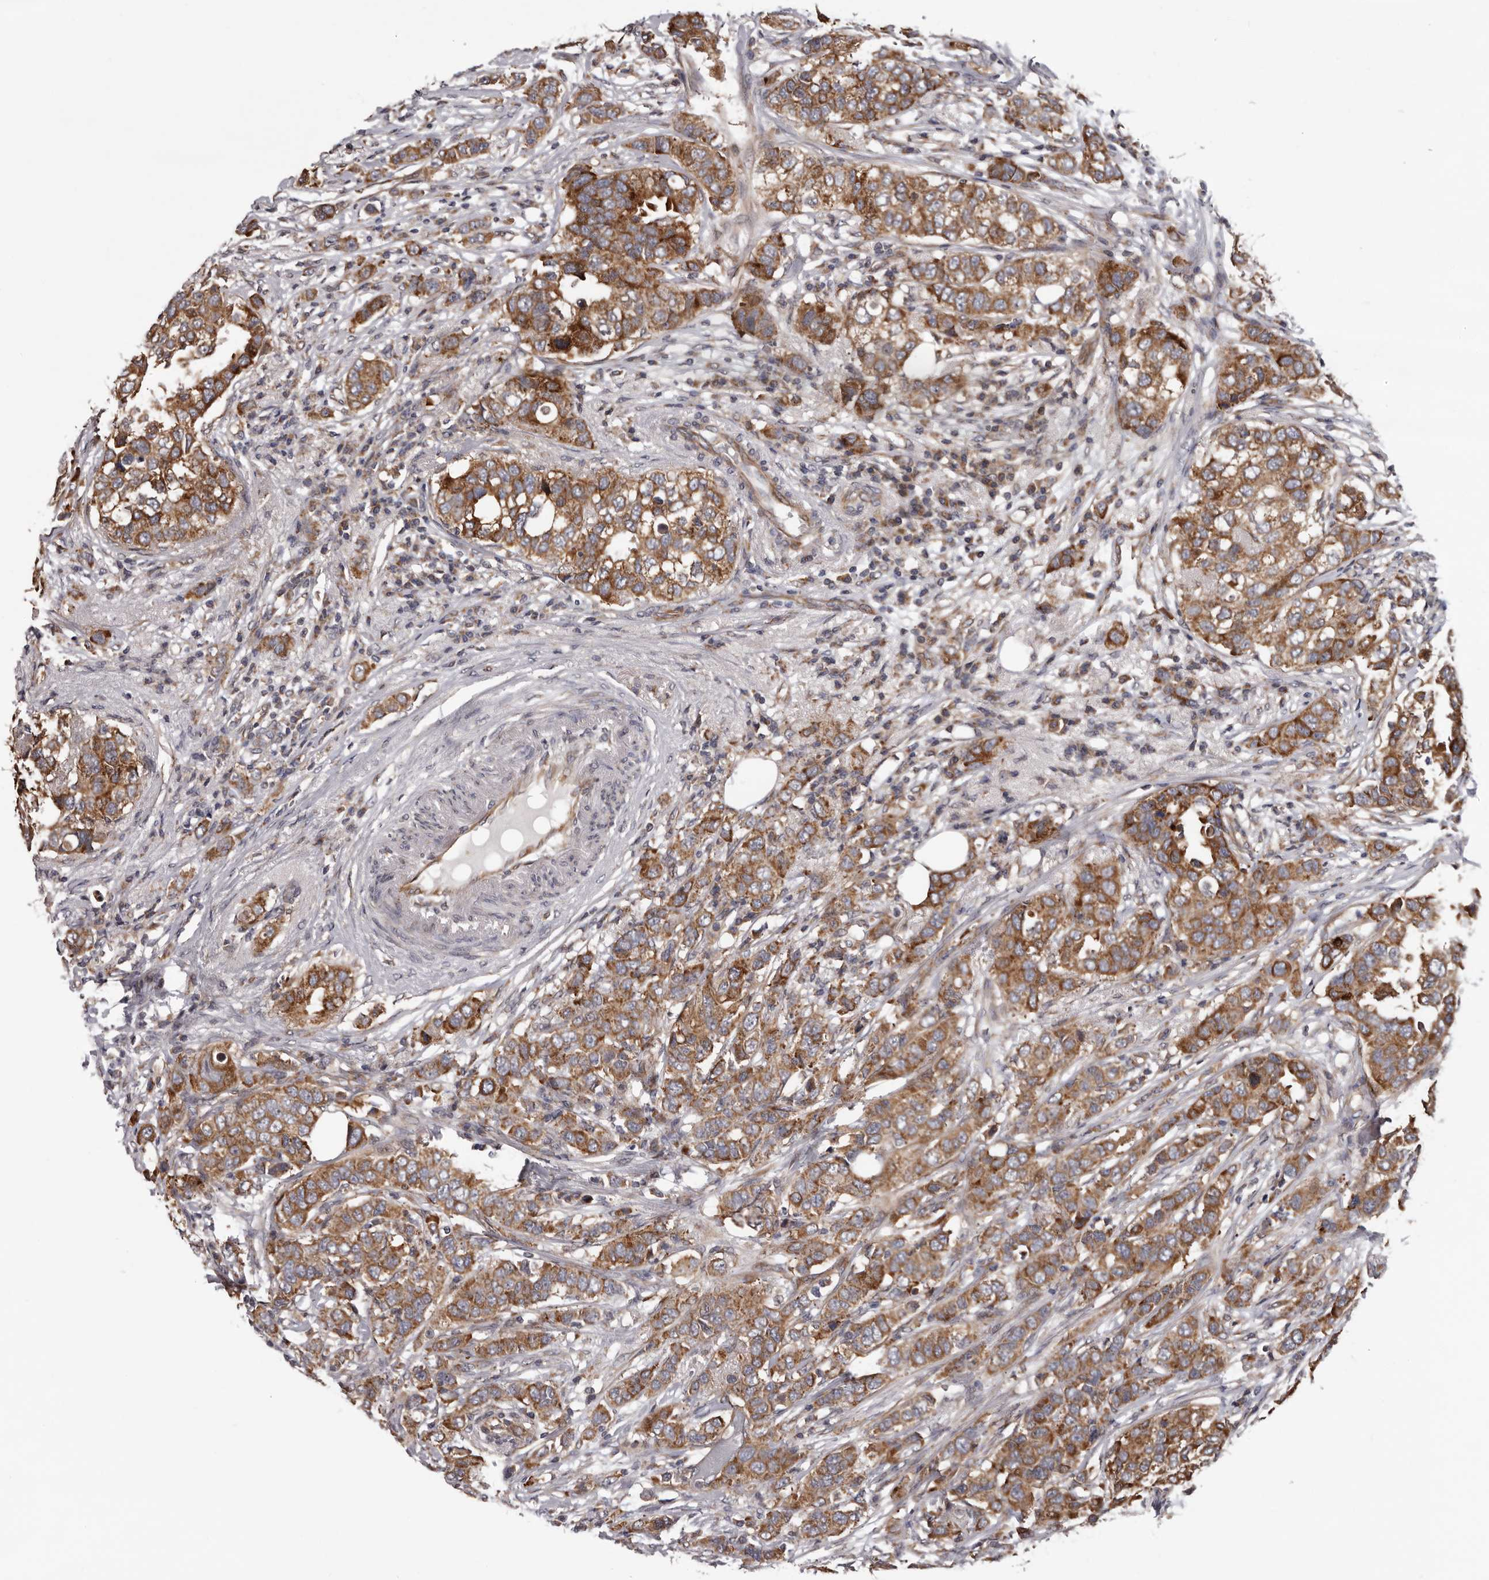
{"staining": {"intensity": "moderate", "quantity": ">75%", "location": "cytoplasmic/membranous"}, "tissue": "breast cancer", "cell_type": "Tumor cells", "image_type": "cancer", "snomed": [{"axis": "morphology", "description": "Duct carcinoma"}, {"axis": "topography", "description": "Breast"}], "caption": "Breast cancer (invasive ductal carcinoma) stained for a protein (brown) shows moderate cytoplasmic/membranous positive positivity in approximately >75% of tumor cells.", "gene": "VPS37A", "patient": {"sex": "female", "age": 50}}